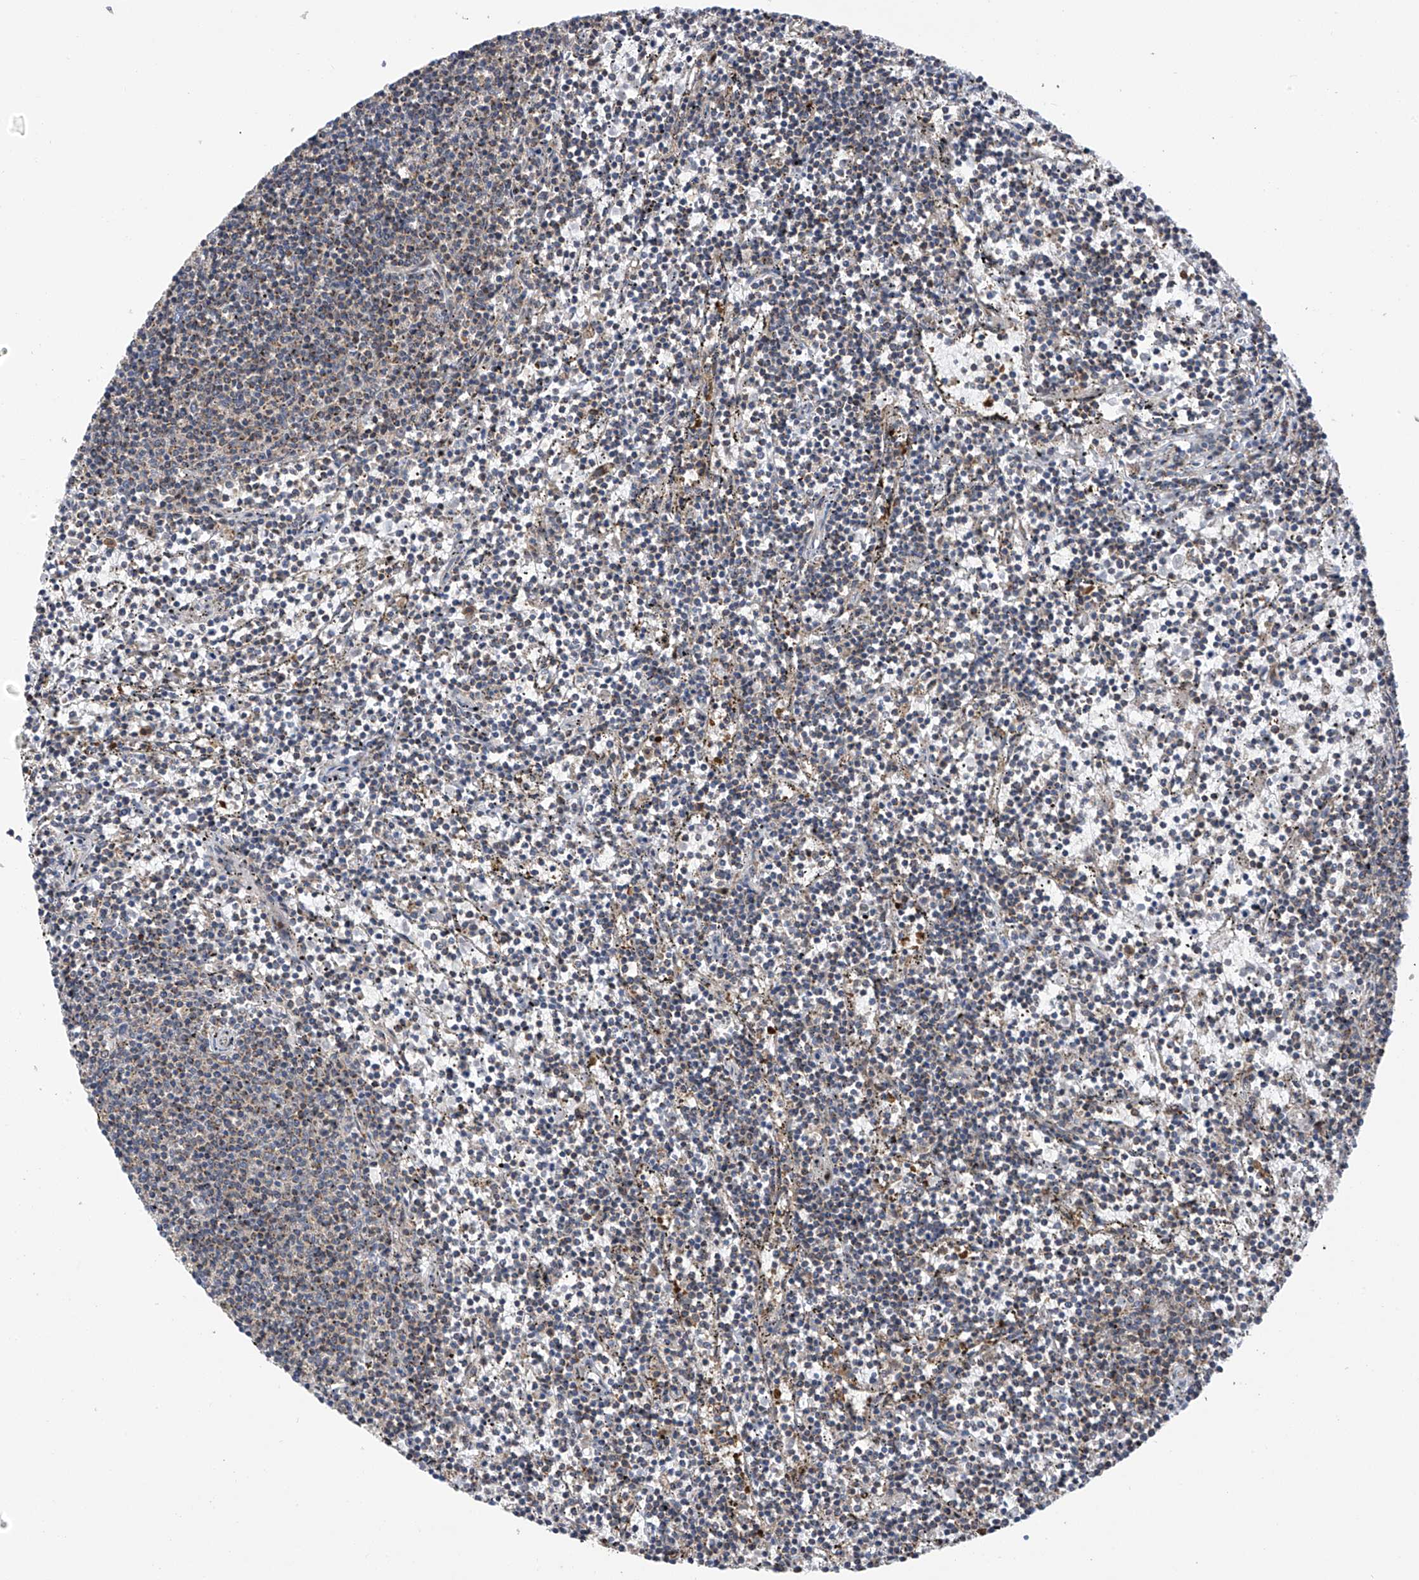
{"staining": {"intensity": "weak", "quantity": "<25%", "location": "cytoplasmic/membranous"}, "tissue": "lymphoma", "cell_type": "Tumor cells", "image_type": "cancer", "snomed": [{"axis": "morphology", "description": "Malignant lymphoma, non-Hodgkin's type, Low grade"}, {"axis": "topography", "description": "Spleen"}], "caption": "Tumor cells show no significant protein staining in low-grade malignant lymphoma, non-Hodgkin's type.", "gene": "SLCO4A1", "patient": {"sex": "female", "age": 50}}